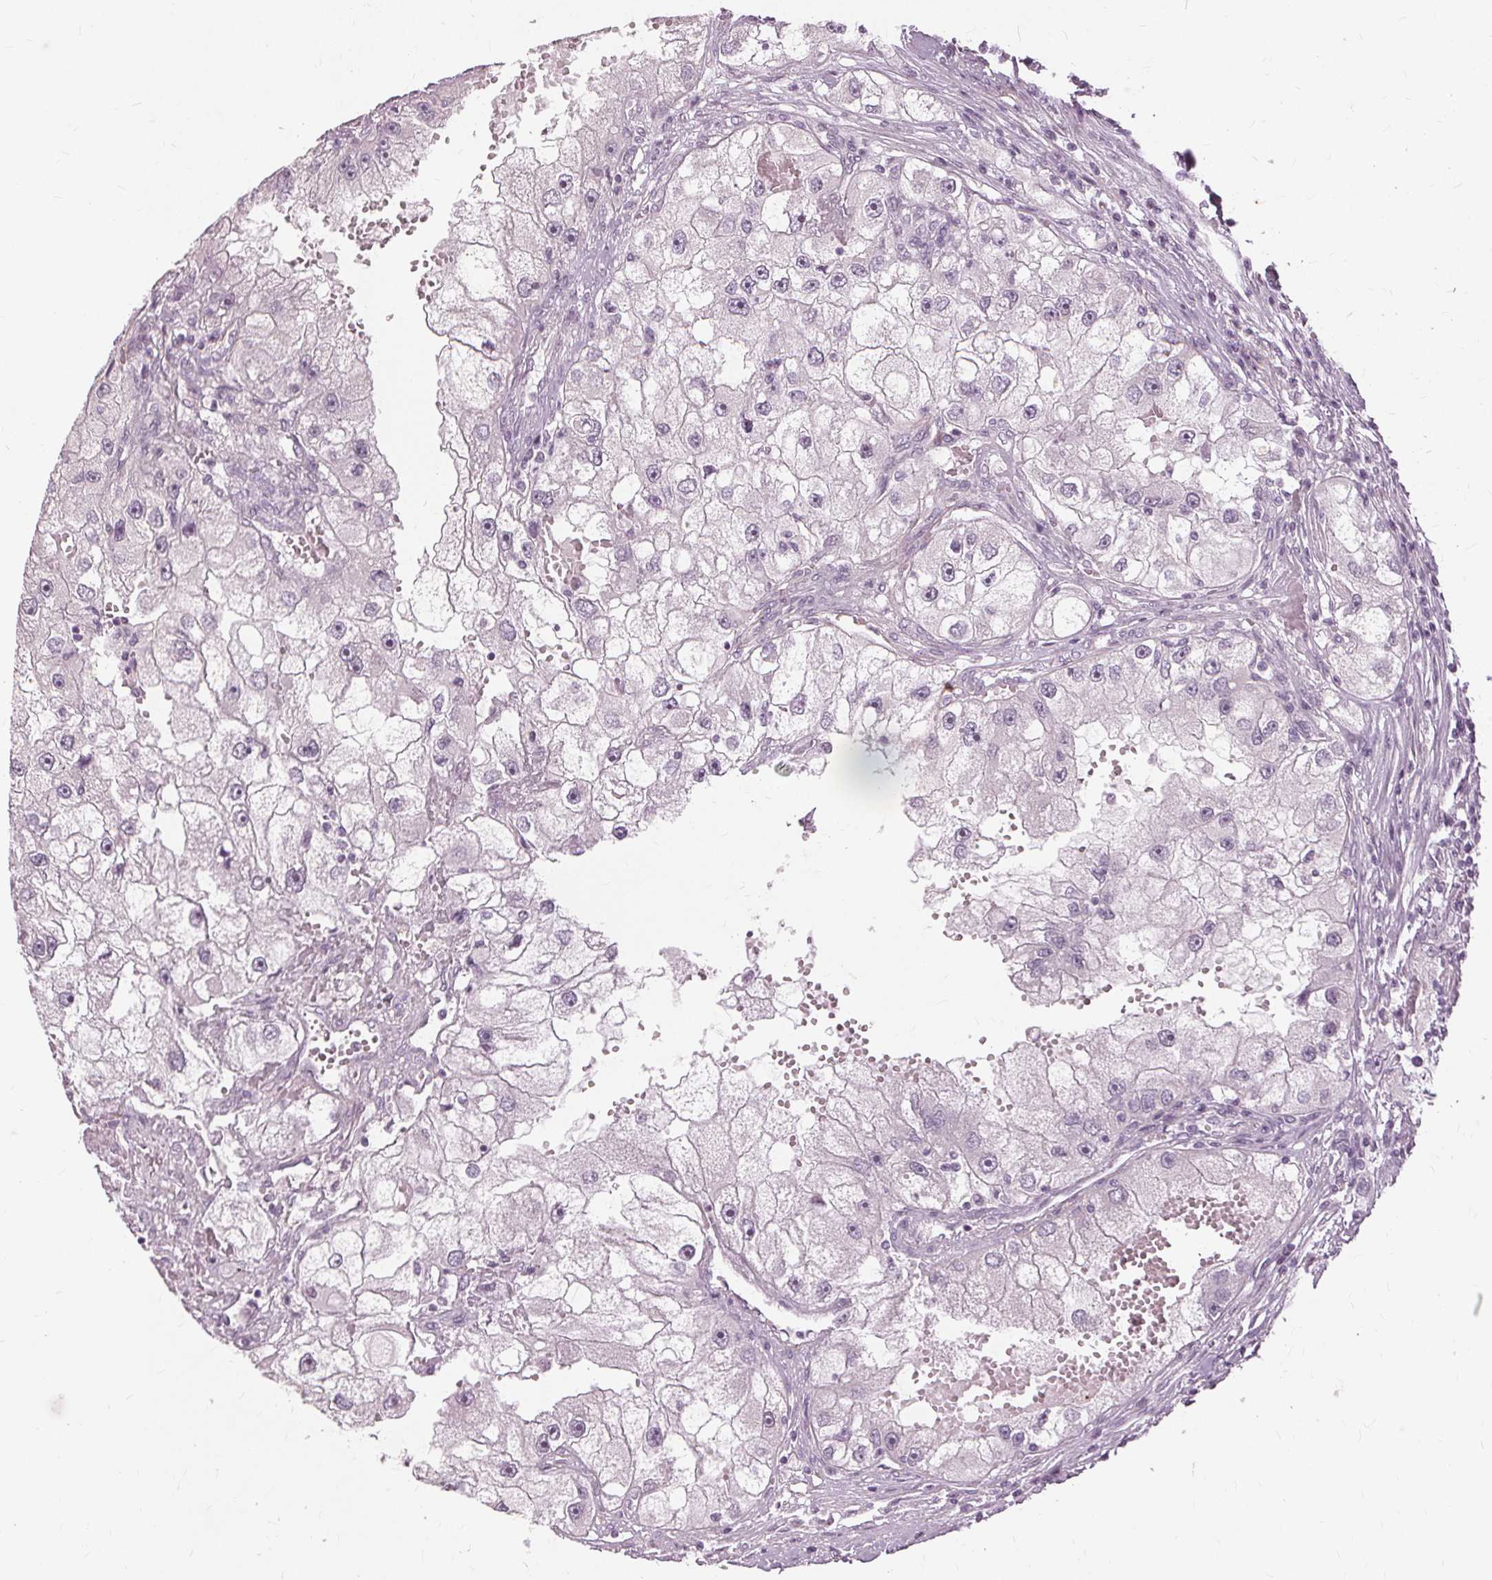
{"staining": {"intensity": "negative", "quantity": "none", "location": "none"}, "tissue": "renal cancer", "cell_type": "Tumor cells", "image_type": "cancer", "snomed": [{"axis": "morphology", "description": "Adenocarcinoma, NOS"}, {"axis": "topography", "description": "Kidney"}], "caption": "Micrograph shows no protein expression in tumor cells of renal adenocarcinoma tissue.", "gene": "SFTPD", "patient": {"sex": "male", "age": 63}}